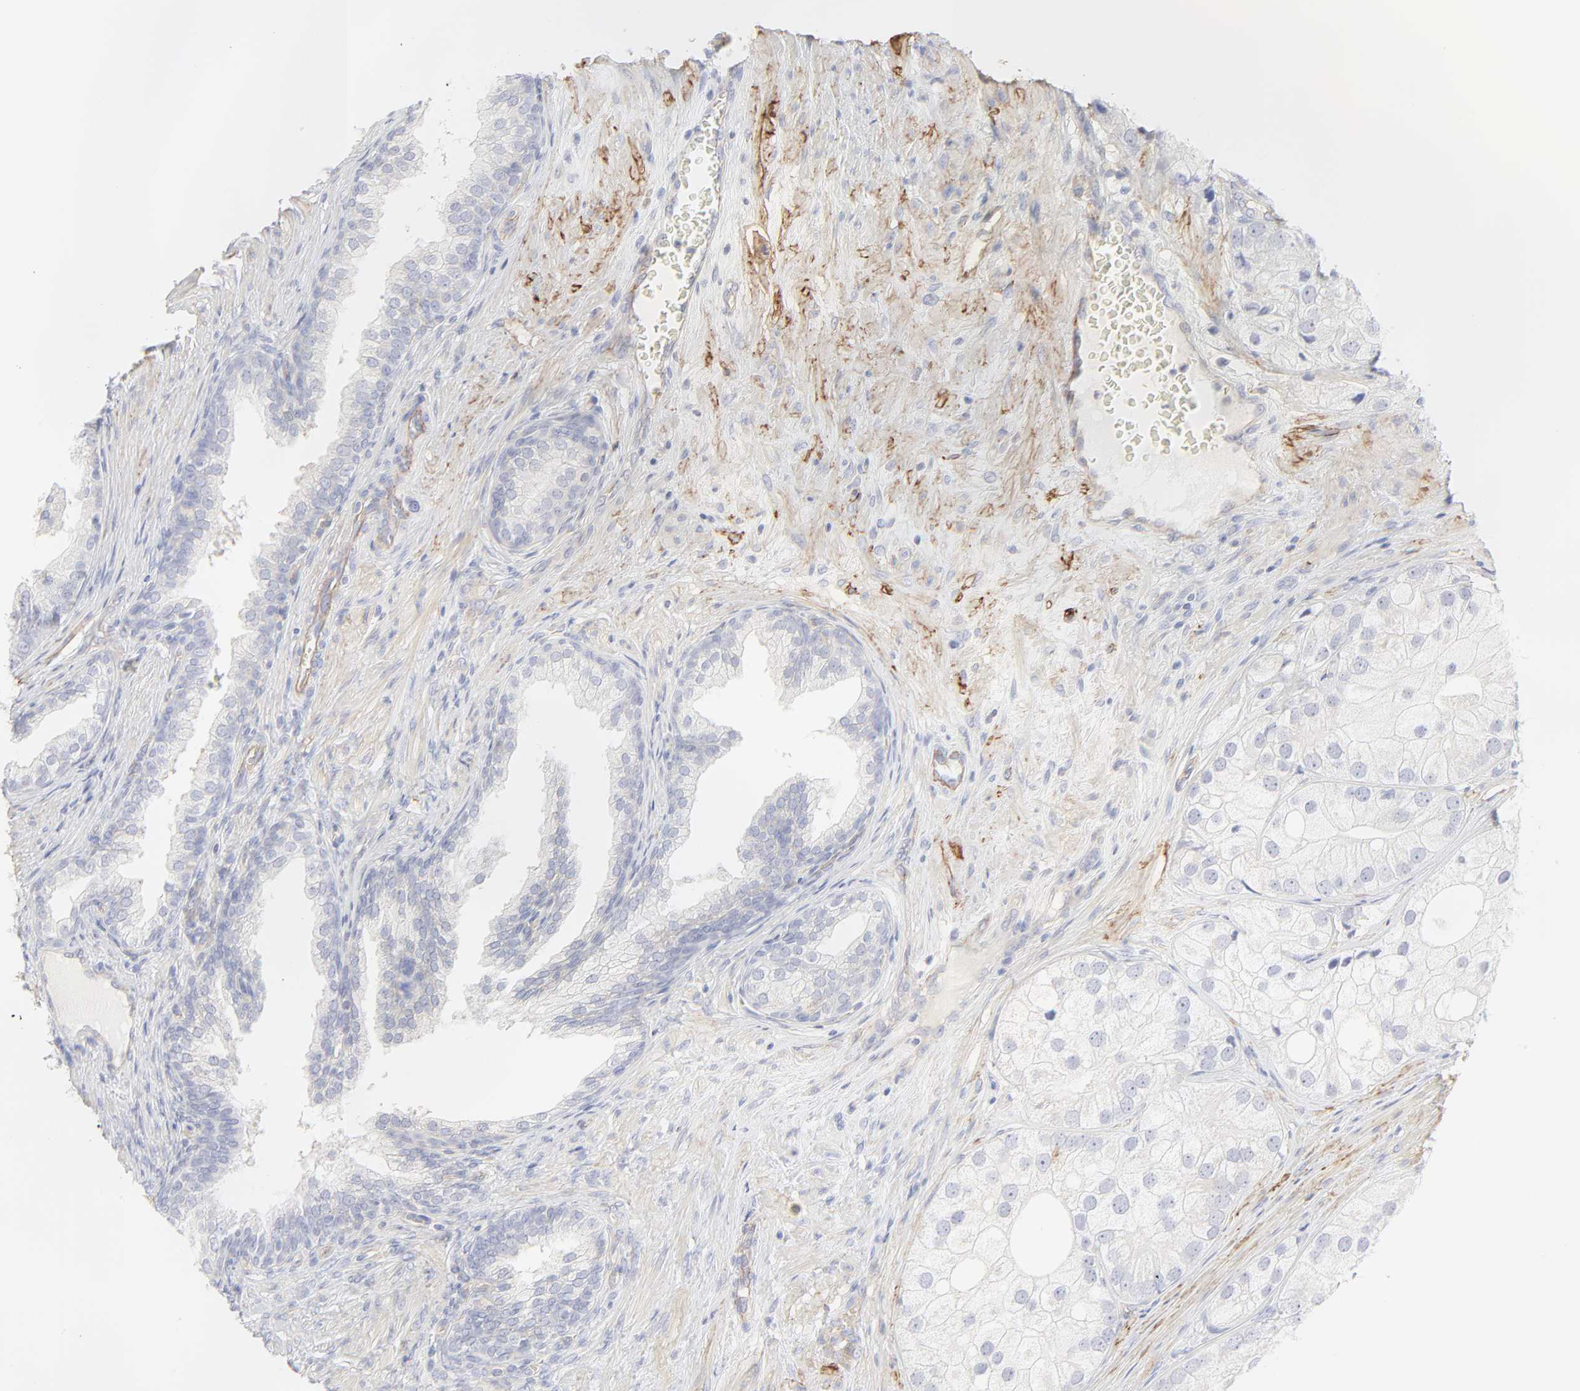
{"staining": {"intensity": "negative", "quantity": "none", "location": "none"}, "tissue": "prostate cancer", "cell_type": "Tumor cells", "image_type": "cancer", "snomed": [{"axis": "morphology", "description": "Adenocarcinoma, Low grade"}, {"axis": "topography", "description": "Prostate"}], "caption": "Immunohistochemistry (IHC) photomicrograph of prostate cancer stained for a protein (brown), which displays no positivity in tumor cells. Brightfield microscopy of immunohistochemistry stained with DAB (3,3'-diaminobenzidine) (brown) and hematoxylin (blue), captured at high magnification.", "gene": "ITGA5", "patient": {"sex": "male", "age": 69}}